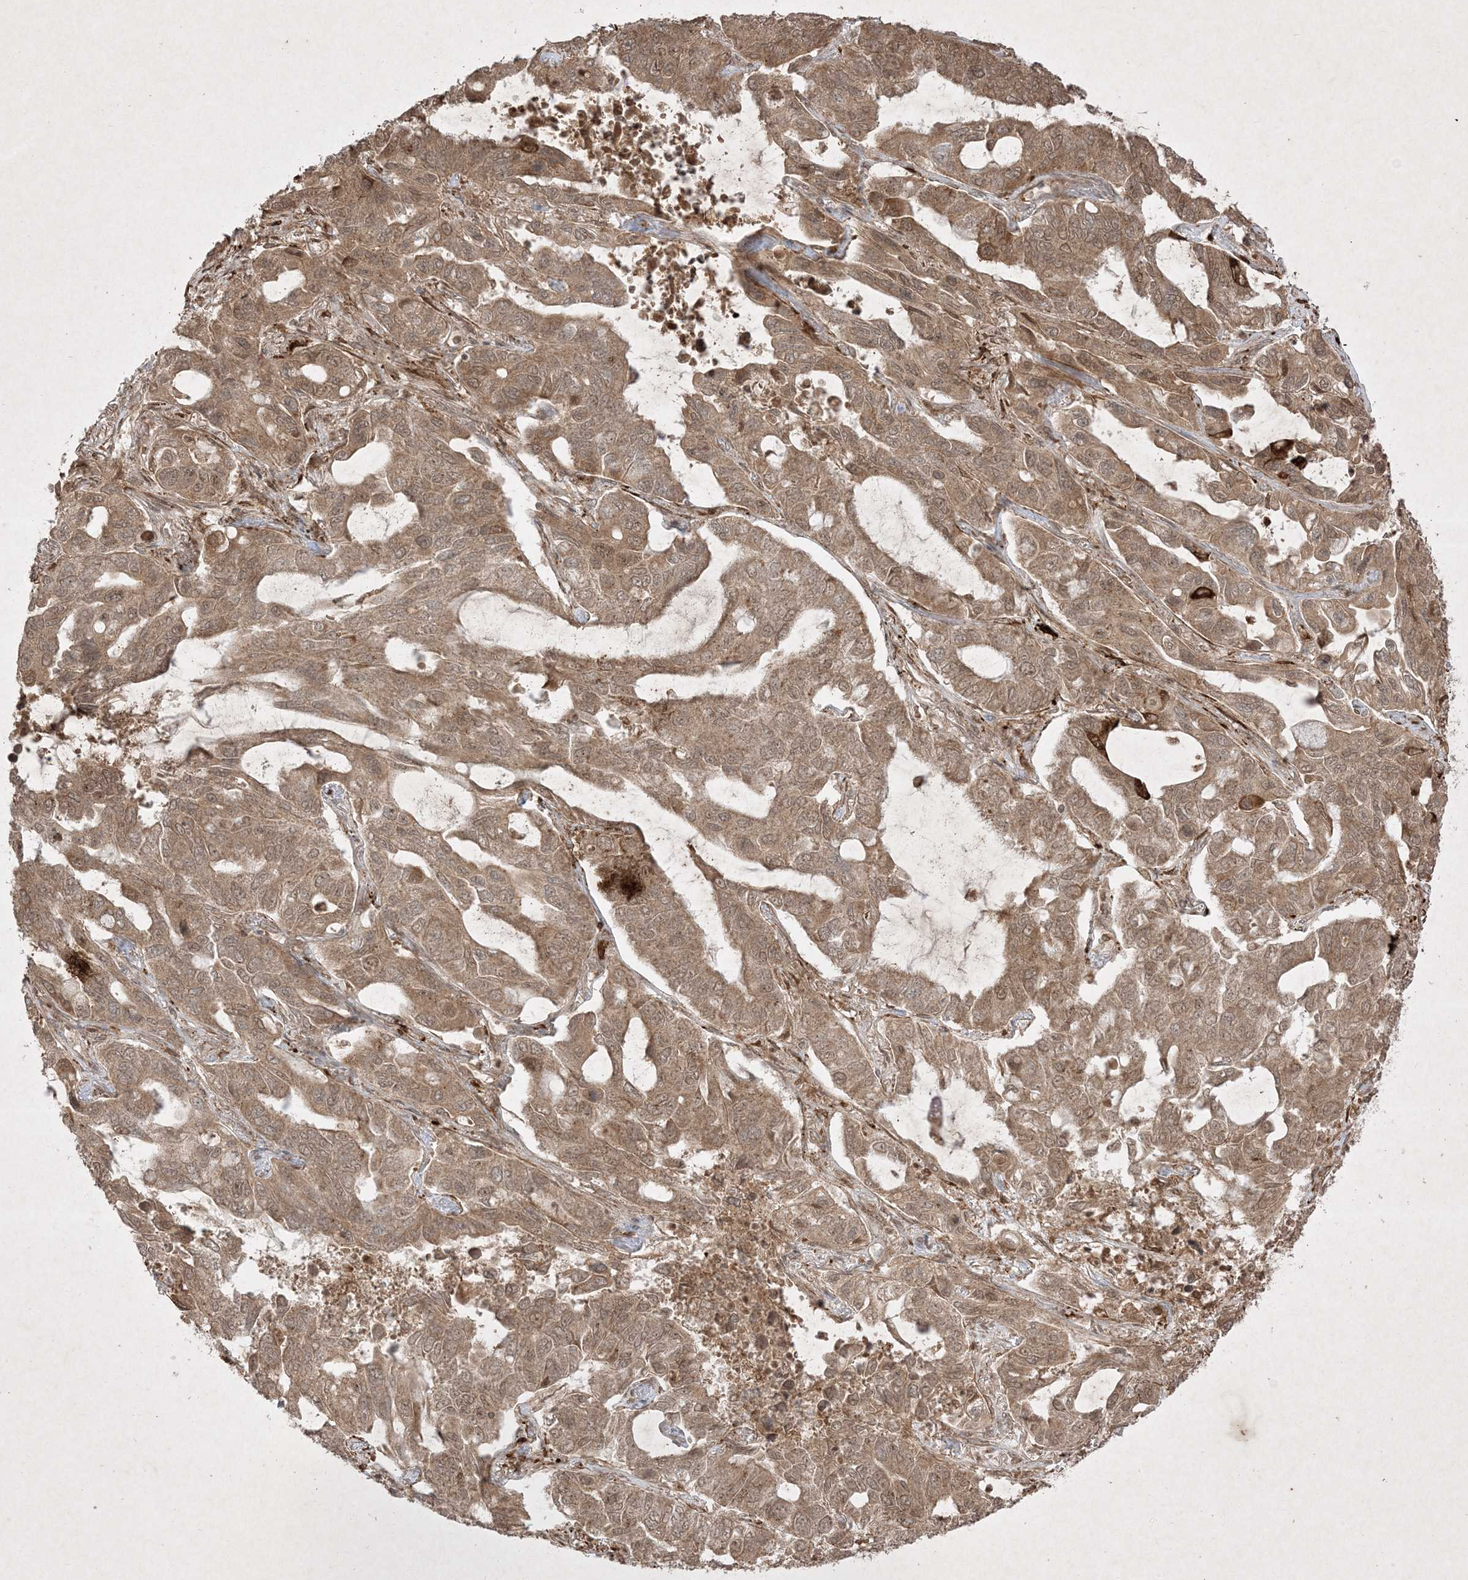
{"staining": {"intensity": "moderate", "quantity": ">75%", "location": "cytoplasmic/membranous,nuclear"}, "tissue": "lung cancer", "cell_type": "Tumor cells", "image_type": "cancer", "snomed": [{"axis": "morphology", "description": "Adenocarcinoma, NOS"}, {"axis": "topography", "description": "Lung"}], "caption": "Protein staining exhibits moderate cytoplasmic/membranous and nuclear positivity in about >75% of tumor cells in adenocarcinoma (lung).", "gene": "PTK6", "patient": {"sex": "male", "age": 64}}